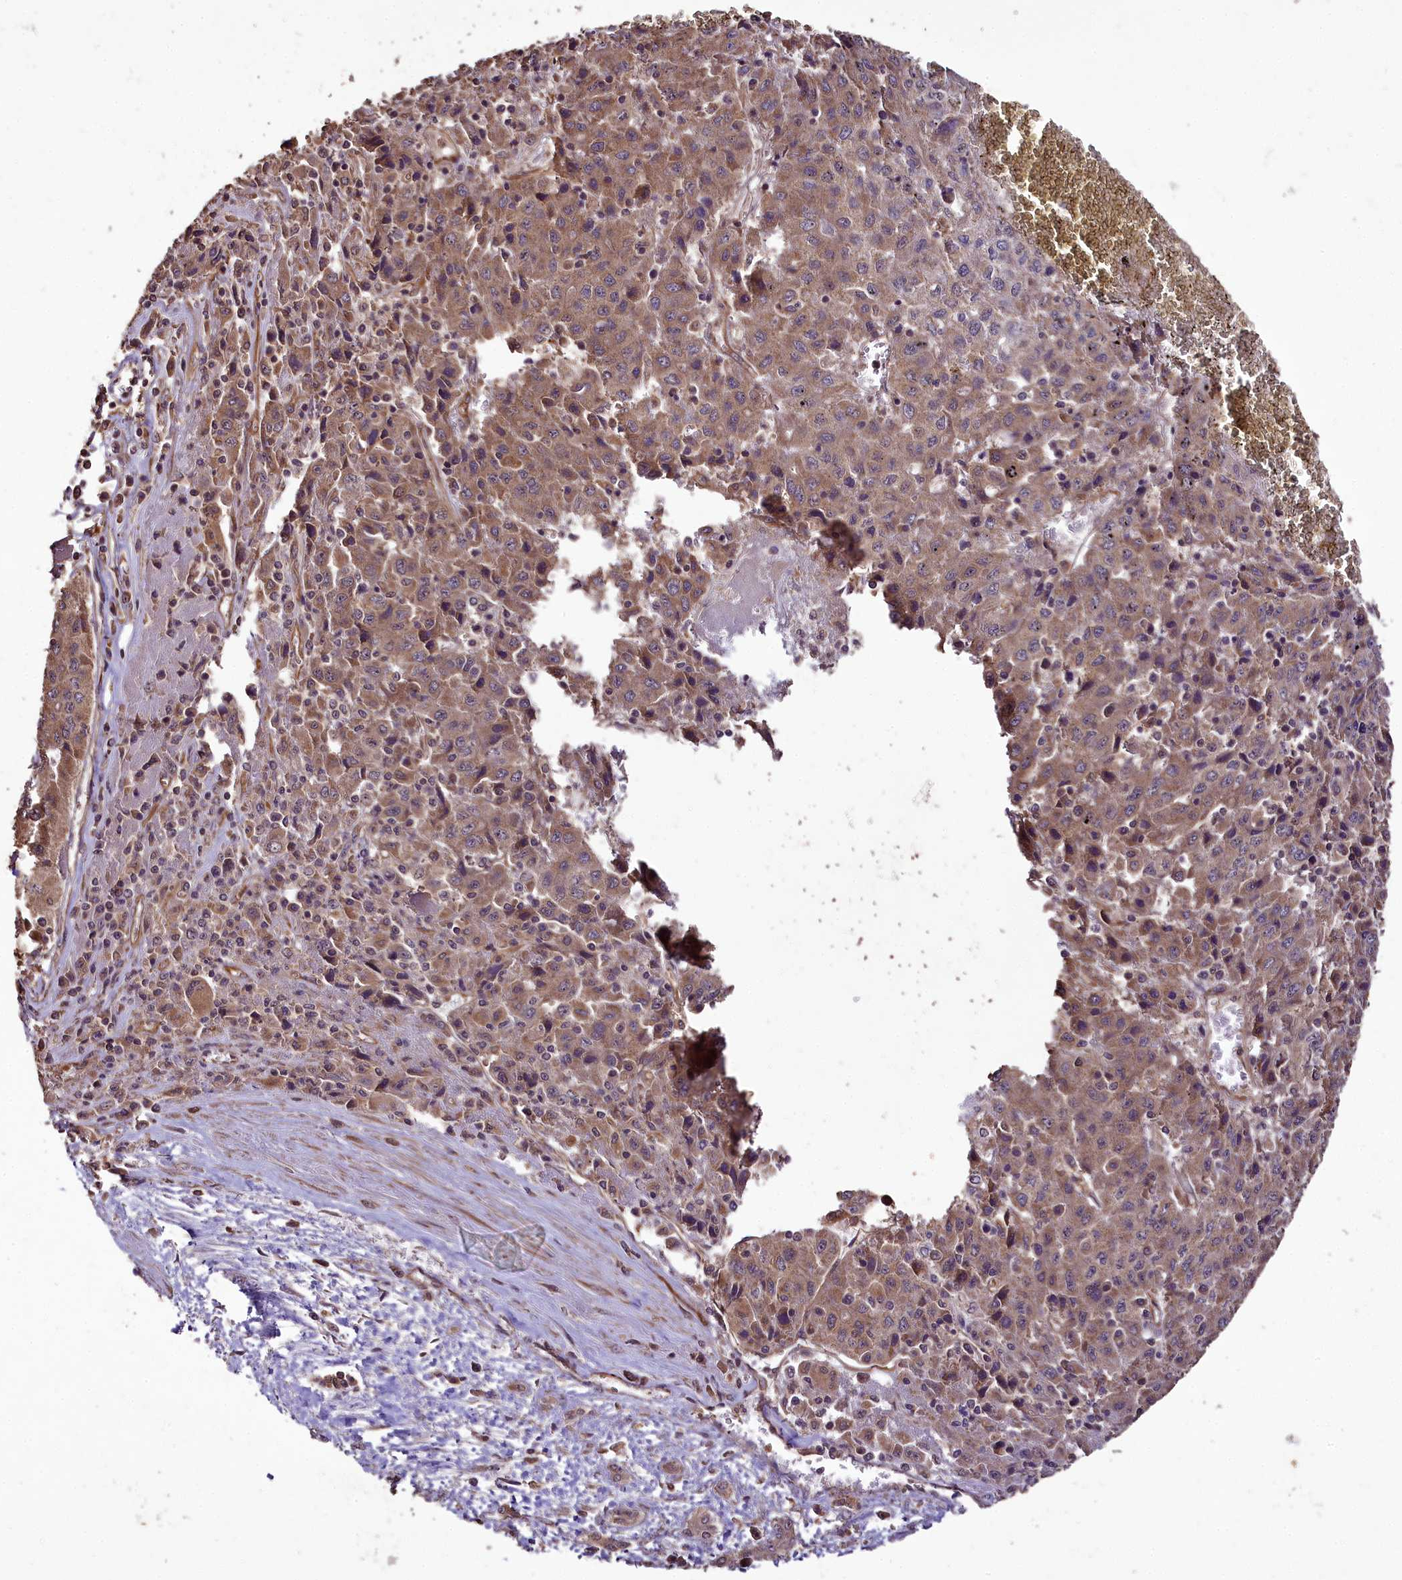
{"staining": {"intensity": "moderate", "quantity": ">75%", "location": "cytoplasmic/membranous"}, "tissue": "liver cancer", "cell_type": "Tumor cells", "image_type": "cancer", "snomed": [{"axis": "morphology", "description": "Carcinoma, Hepatocellular, NOS"}, {"axis": "topography", "description": "Liver"}], "caption": "A brown stain highlights moderate cytoplasmic/membranous staining of a protein in human liver cancer (hepatocellular carcinoma) tumor cells.", "gene": "TTLL10", "patient": {"sex": "female", "age": 53}}